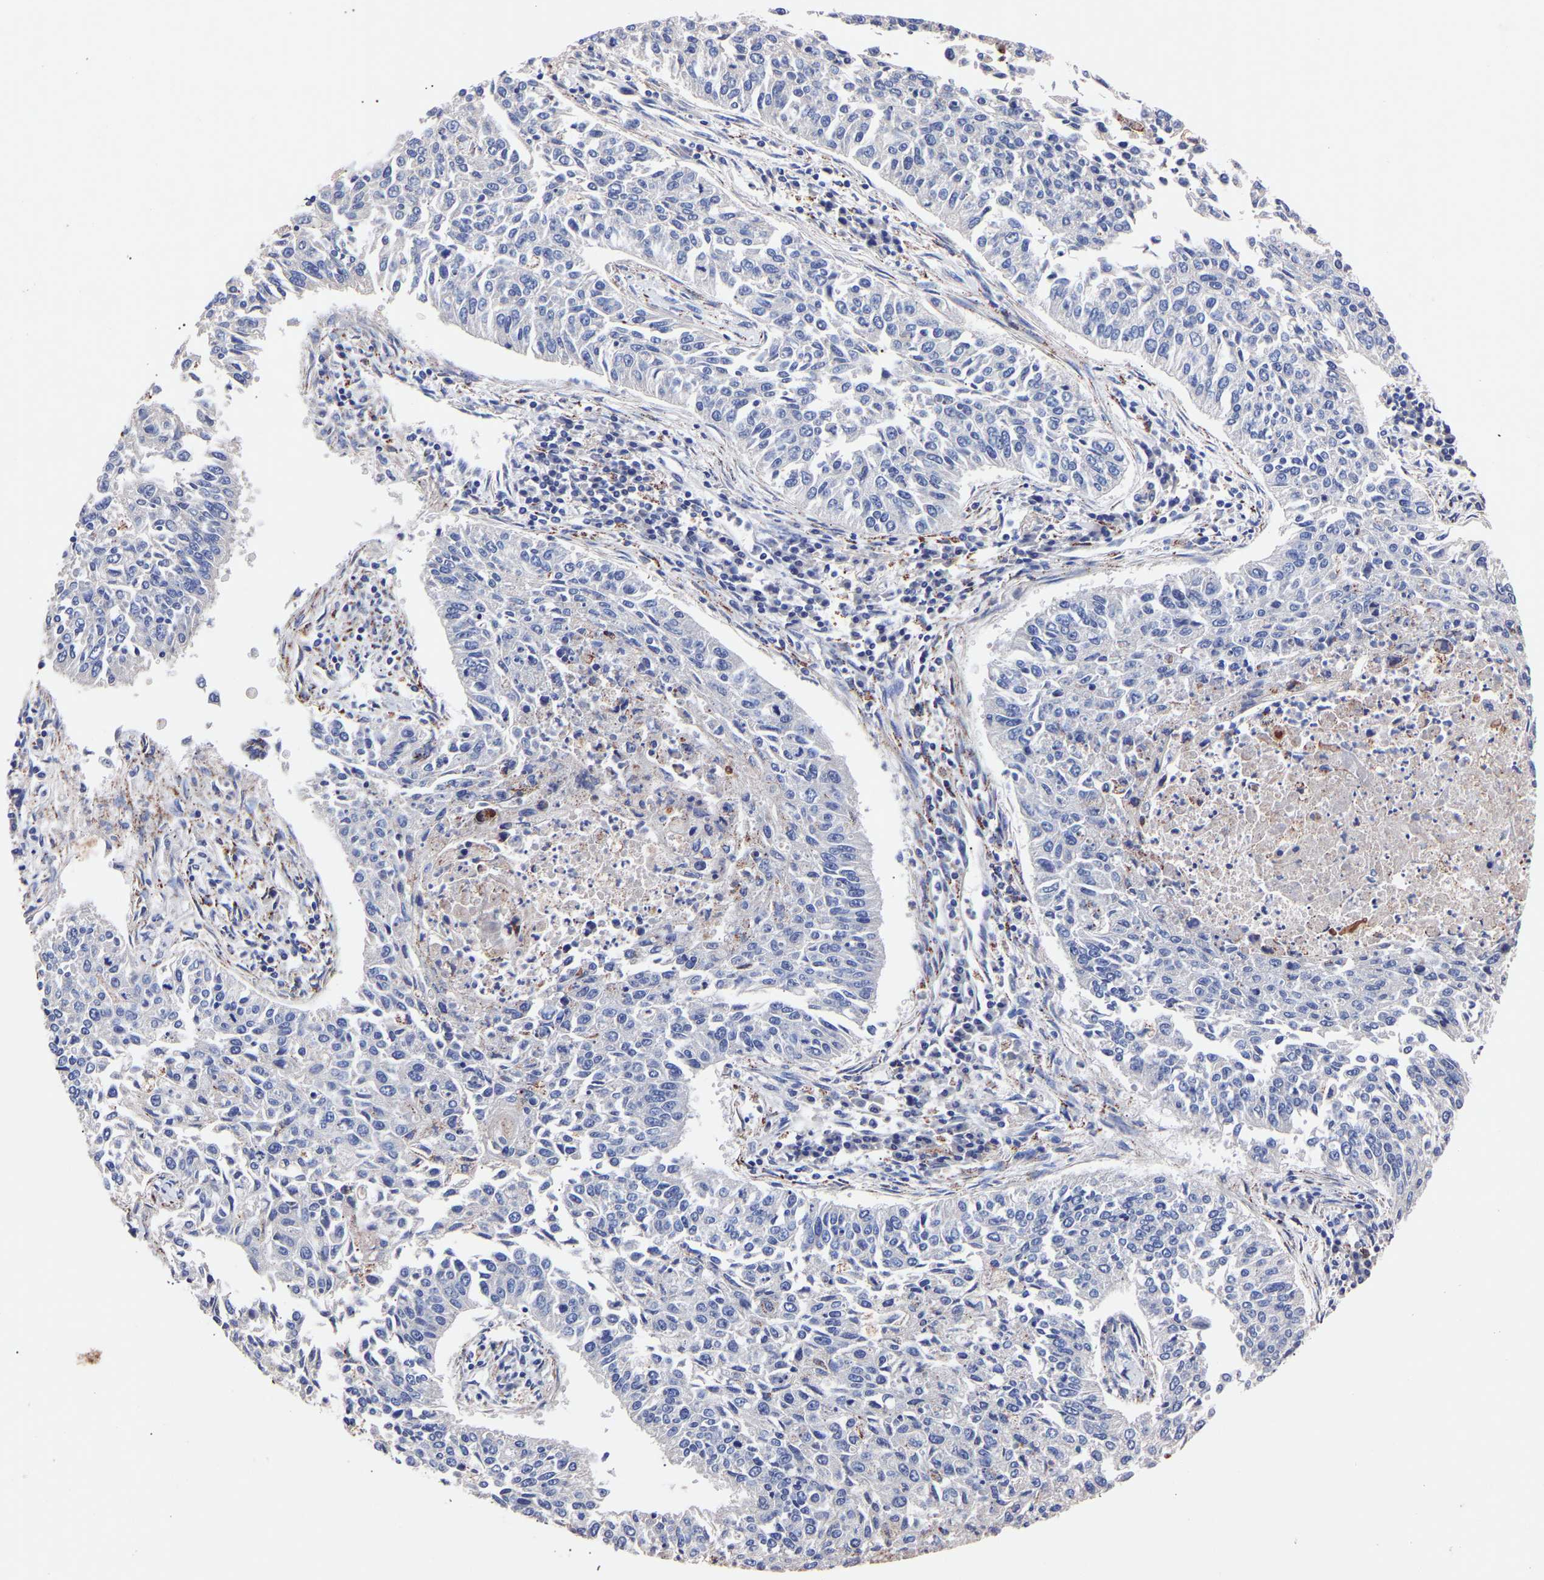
{"staining": {"intensity": "negative", "quantity": "none", "location": "none"}, "tissue": "lung cancer", "cell_type": "Tumor cells", "image_type": "cancer", "snomed": [{"axis": "morphology", "description": "Normal tissue, NOS"}, {"axis": "morphology", "description": "Squamous cell carcinoma, NOS"}, {"axis": "topography", "description": "Cartilage tissue"}, {"axis": "topography", "description": "Bronchus"}, {"axis": "topography", "description": "Lung"}], "caption": "IHC histopathology image of neoplastic tissue: lung cancer (squamous cell carcinoma) stained with DAB demonstrates no significant protein positivity in tumor cells.", "gene": "SEM1", "patient": {"sex": "female", "age": 49}}